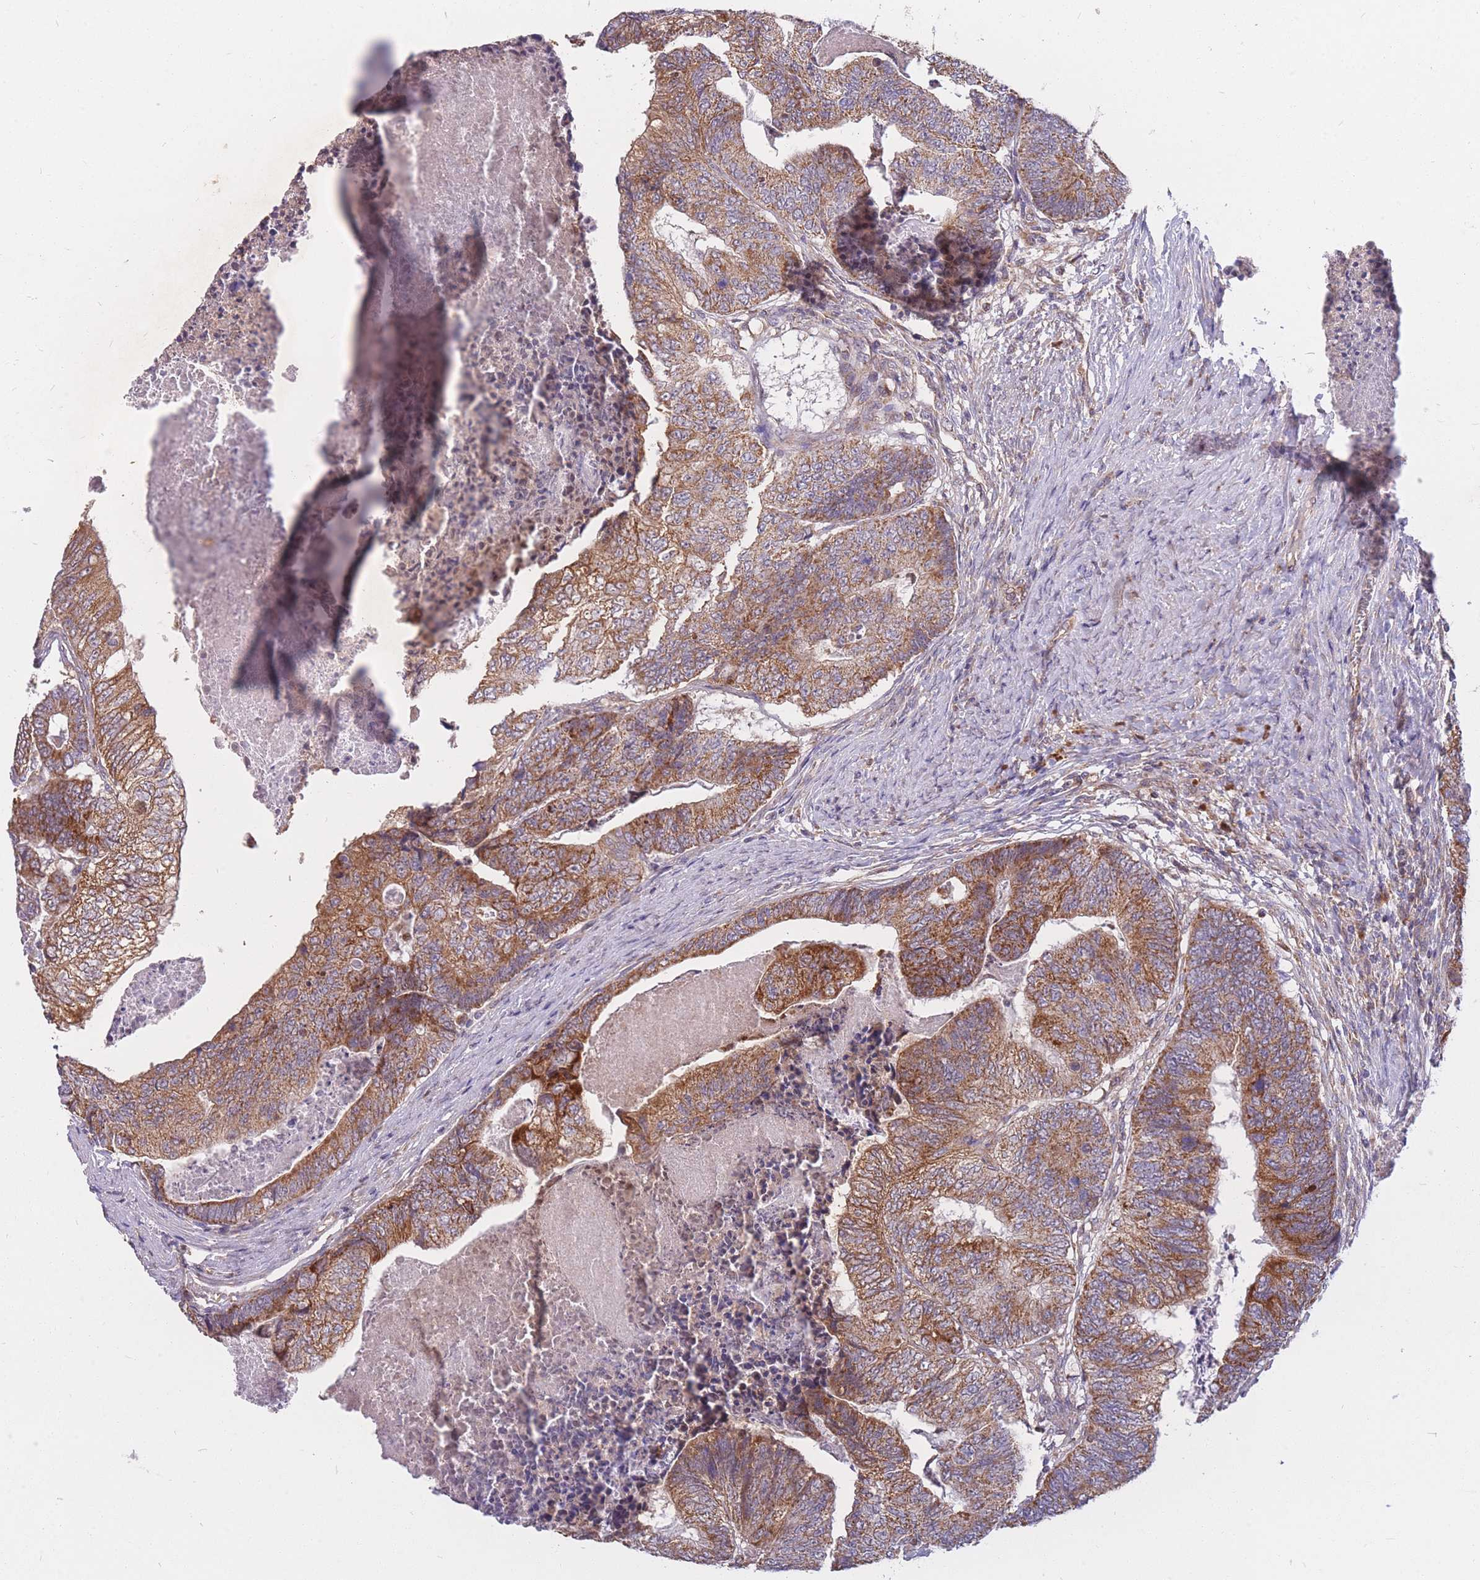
{"staining": {"intensity": "moderate", "quantity": ">75%", "location": "cytoplasmic/membranous"}, "tissue": "colorectal cancer", "cell_type": "Tumor cells", "image_type": "cancer", "snomed": [{"axis": "morphology", "description": "Adenocarcinoma, NOS"}, {"axis": "topography", "description": "Colon"}], "caption": "DAB immunohistochemical staining of colorectal cancer (adenocarcinoma) shows moderate cytoplasmic/membranous protein expression in approximately >75% of tumor cells.", "gene": "PTPMT1", "patient": {"sex": "female", "age": 67}}